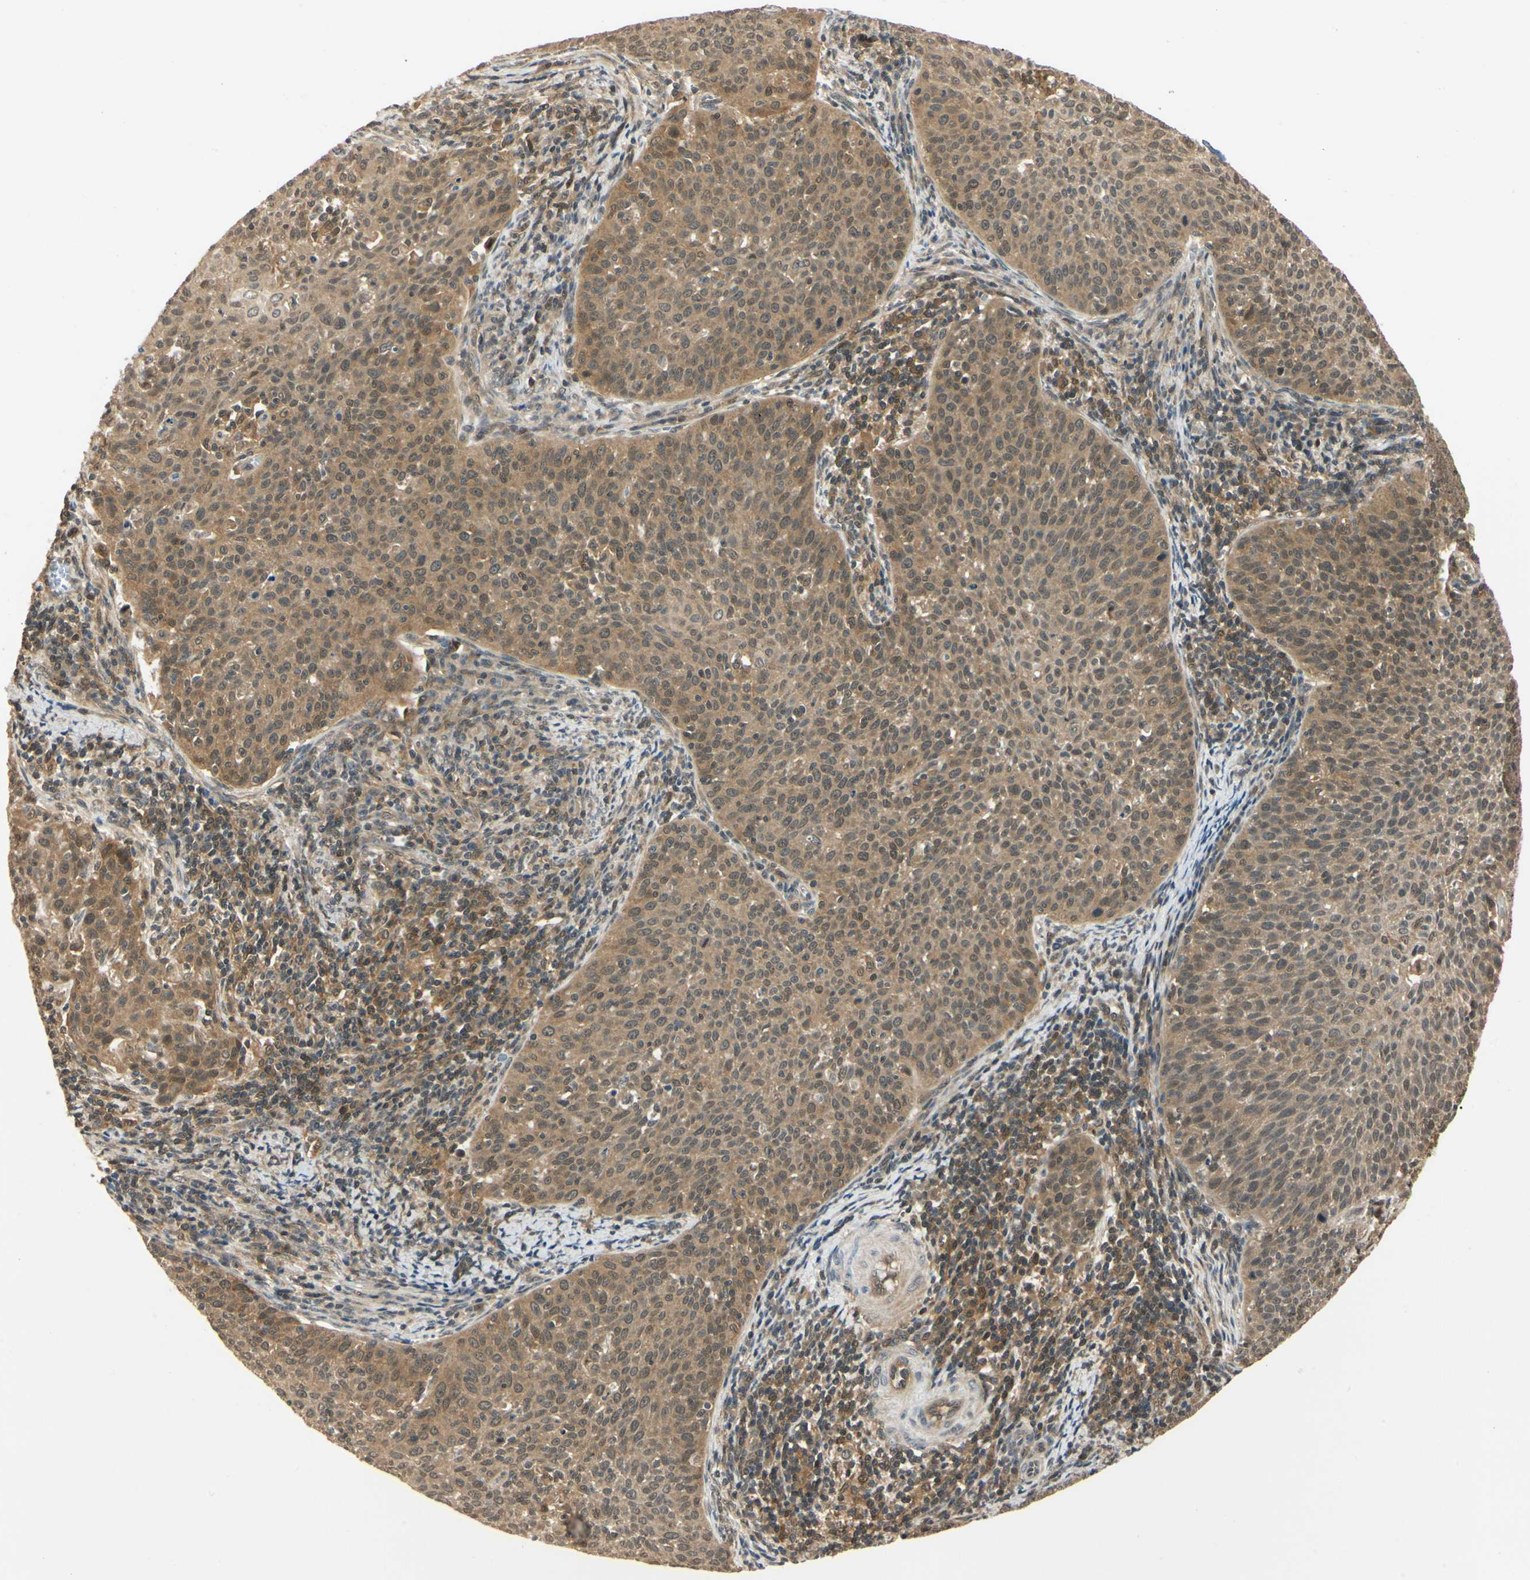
{"staining": {"intensity": "moderate", "quantity": ">75%", "location": "cytoplasmic/membranous,nuclear"}, "tissue": "cervical cancer", "cell_type": "Tumor cells", "image_type": "cancer", "snomed": [{"axis": "morphology", "description": "Squamous cell carcinoma, NOS"}, {"axis": "topography", "description": "Cervix"}], "caption": "The immunohistochemical stain shows moderate cytoplasmic/membranous and nuclear expression in tumor cells of cervical cancer (squamous cell carcinoma) tissue.", "gene": "UBE2Z", "patient": {"sex": "female", "age": 38}}